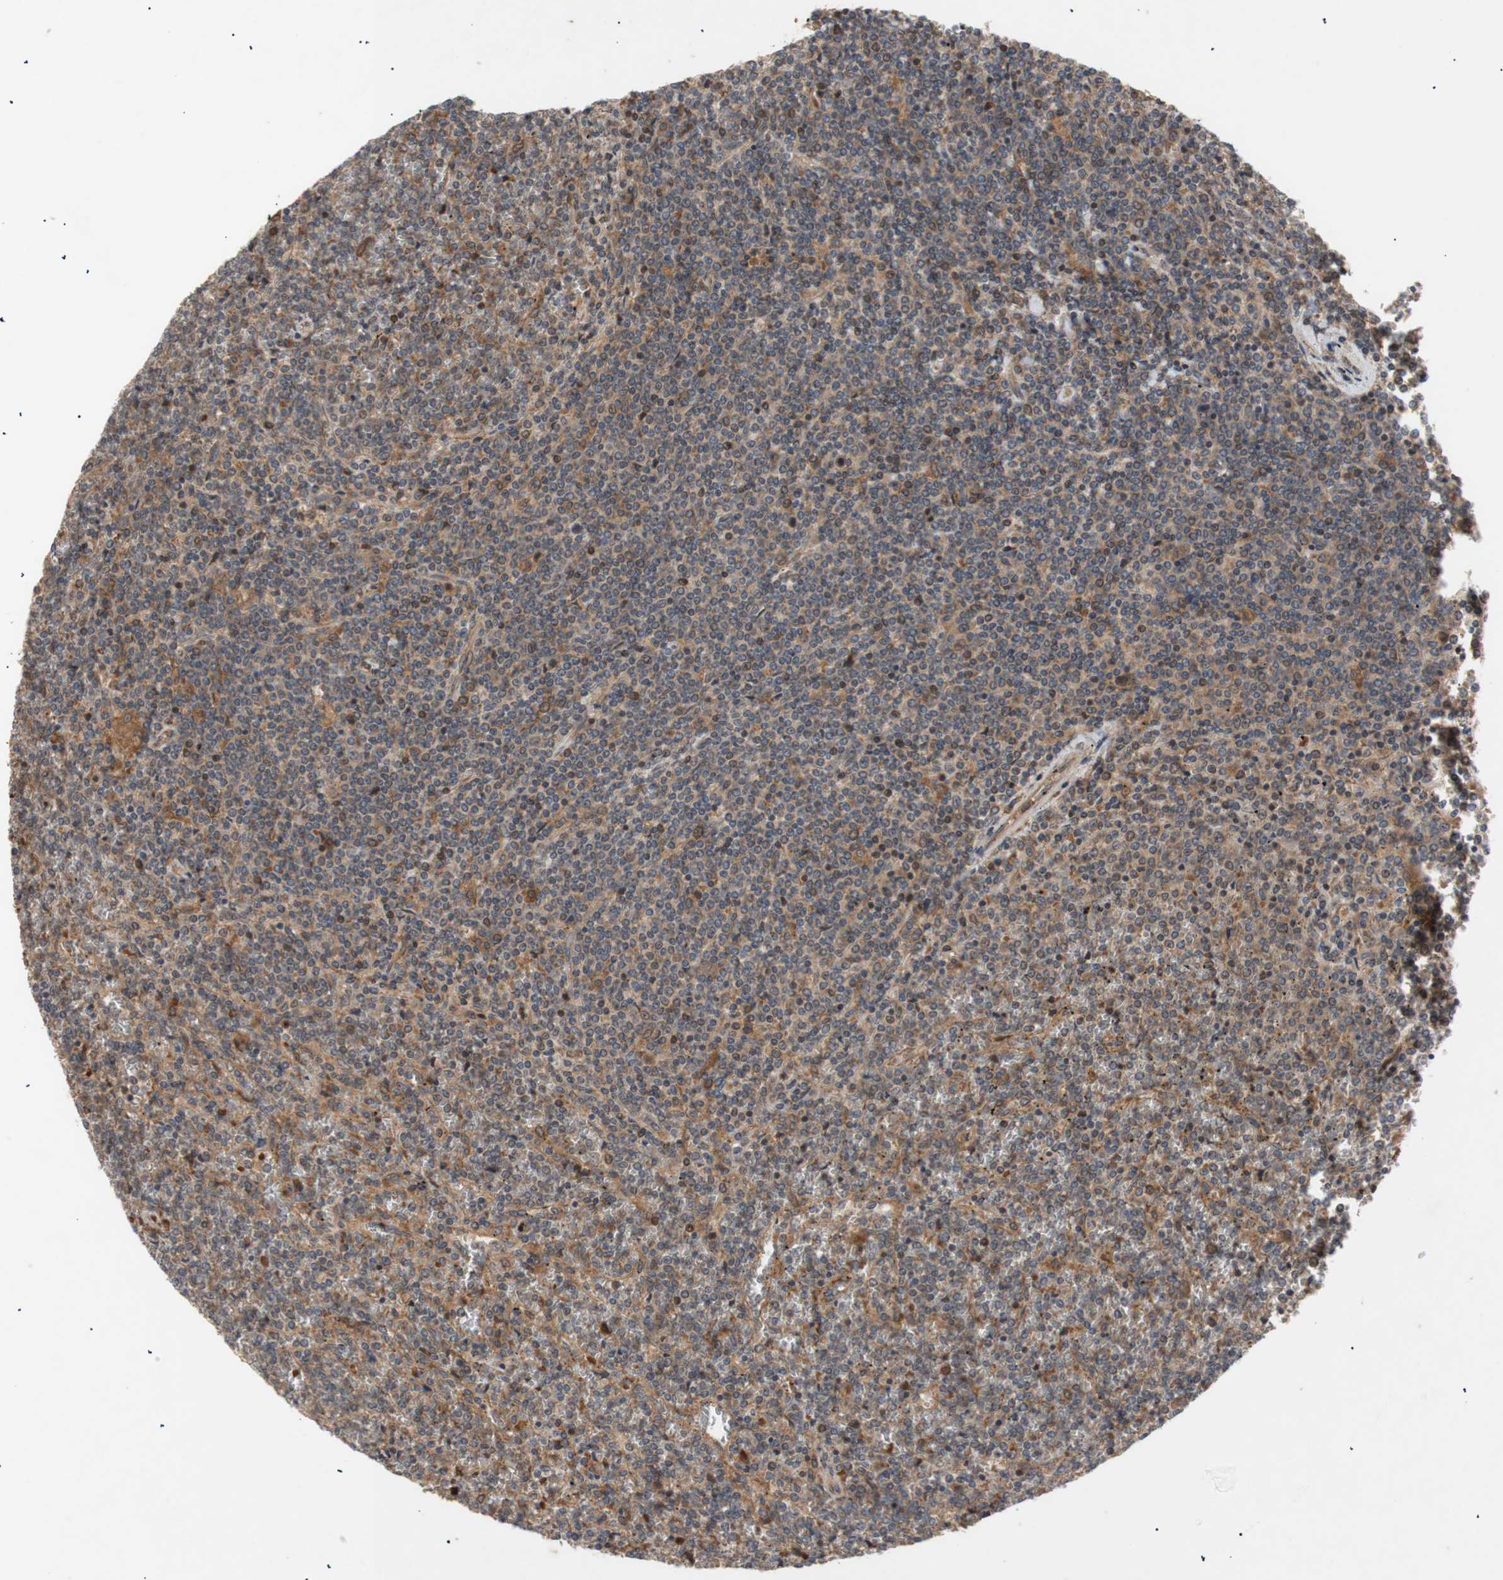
{"staining": {"intensity": "moderate", "quantity": ">75%", "location": "cytoplasmic/membranous"}, "tissue": "lymphoma", "cell_type": "Tumor cells", "image_type": "cancer", "snomed": [{"axis": "morphology", "description": "Malignant lymphoma, non-Hodgkin's type, Low grade"}, {"axis": "topography", "description": "Spleen"}], "caption": "Tumor cells demonstrate medium levels of moderate cytoplasmic/membranous staining in about >75% of cells in human lymphoma.", "gene": "PKN1", "patient": {"sex": "female", "age": 19}}